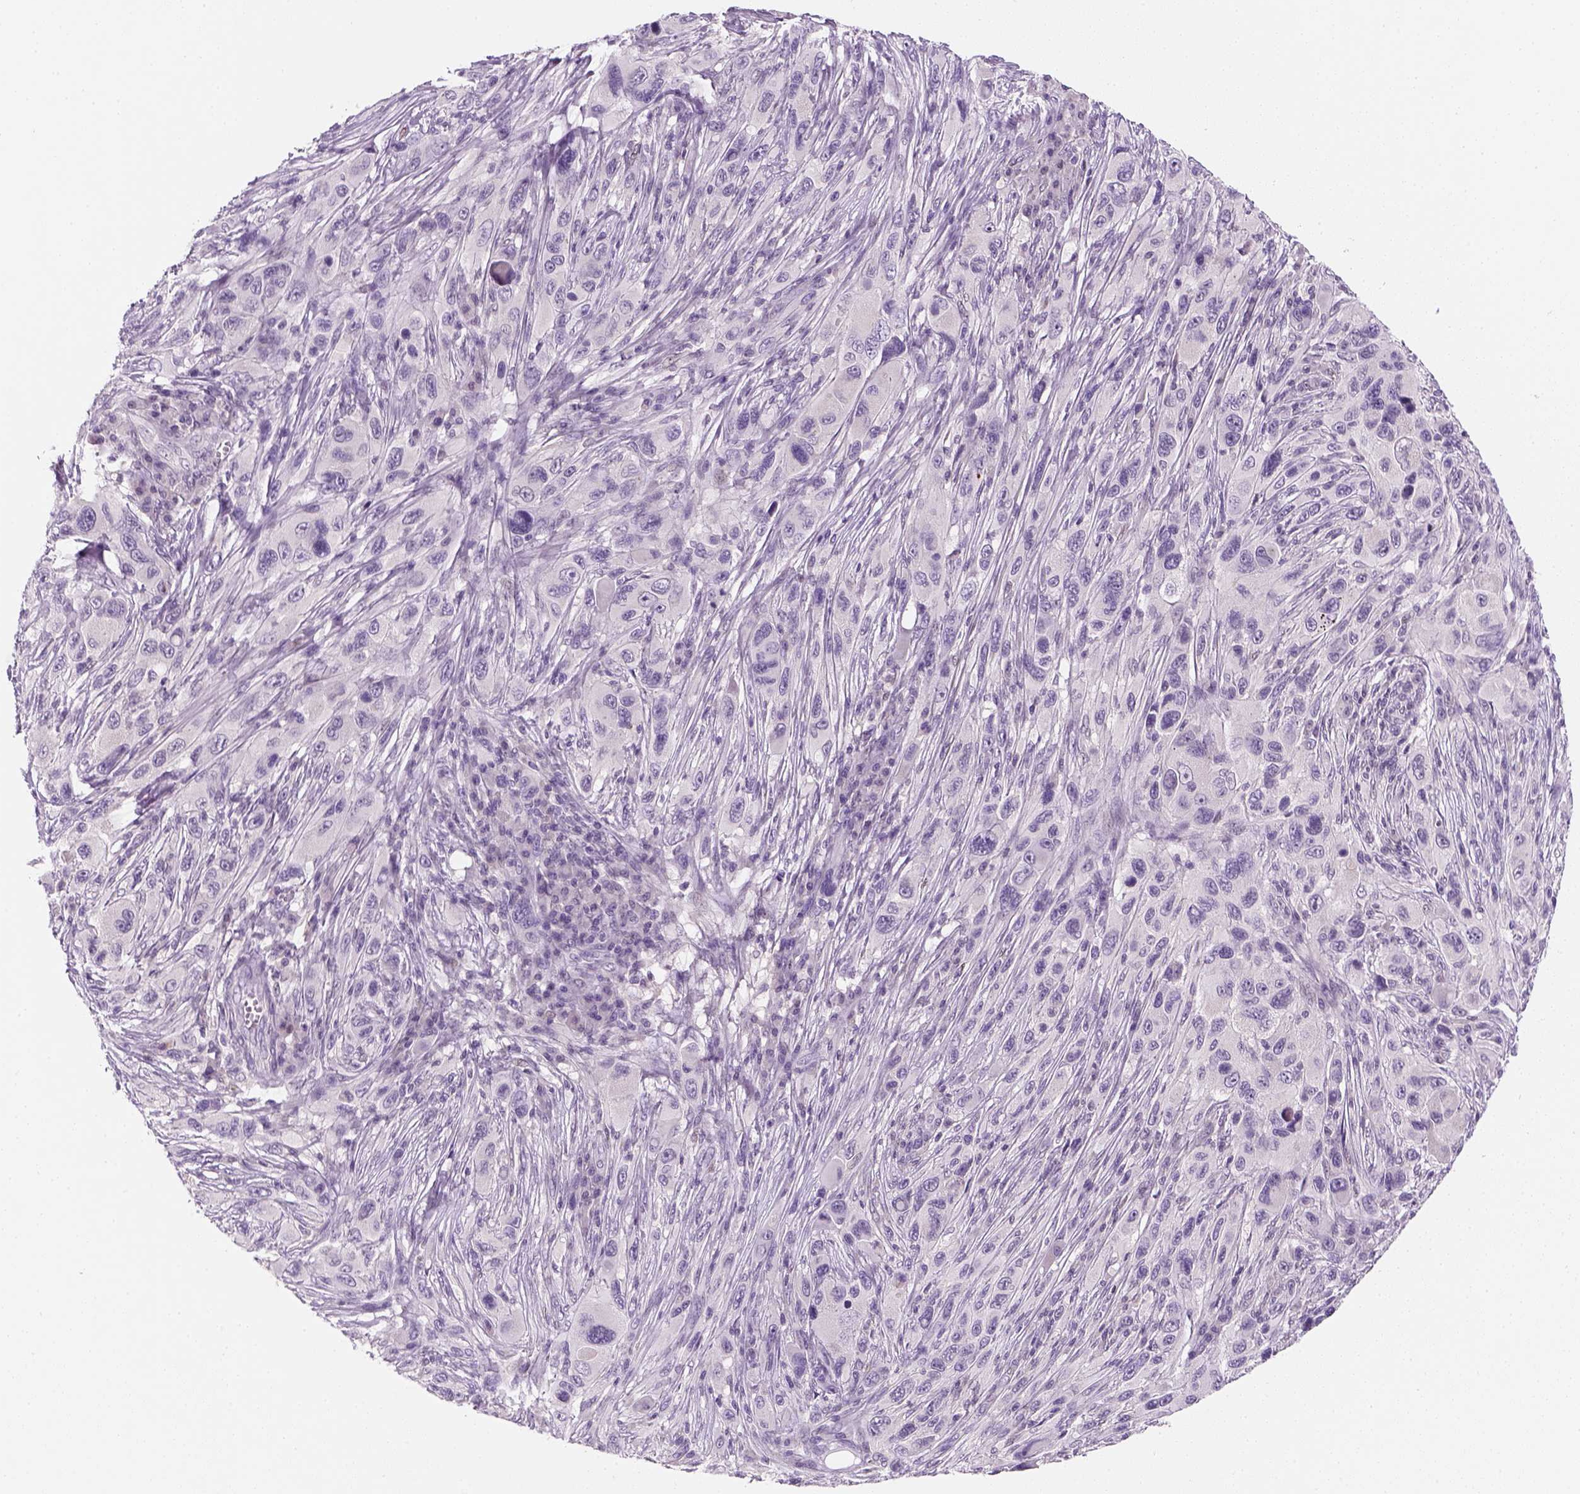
{"staining": {"intensity": "negative", "quantity": "none", "location": "none"}, "tissue": "melanoma", "cell_type": "Tumor cells", "image_type": "cancer", "snomed": [{"axis": "morphology", "description": "Malignant melanoma, NOS"}, {"axis": "topography", "description": "Skin"}], "caption": "An image of malignant melanoma stained for a protein exhibits no brown staining in tumor cells.", "gene": "TP53", "patient": {"sex": "male", "age": 53}}